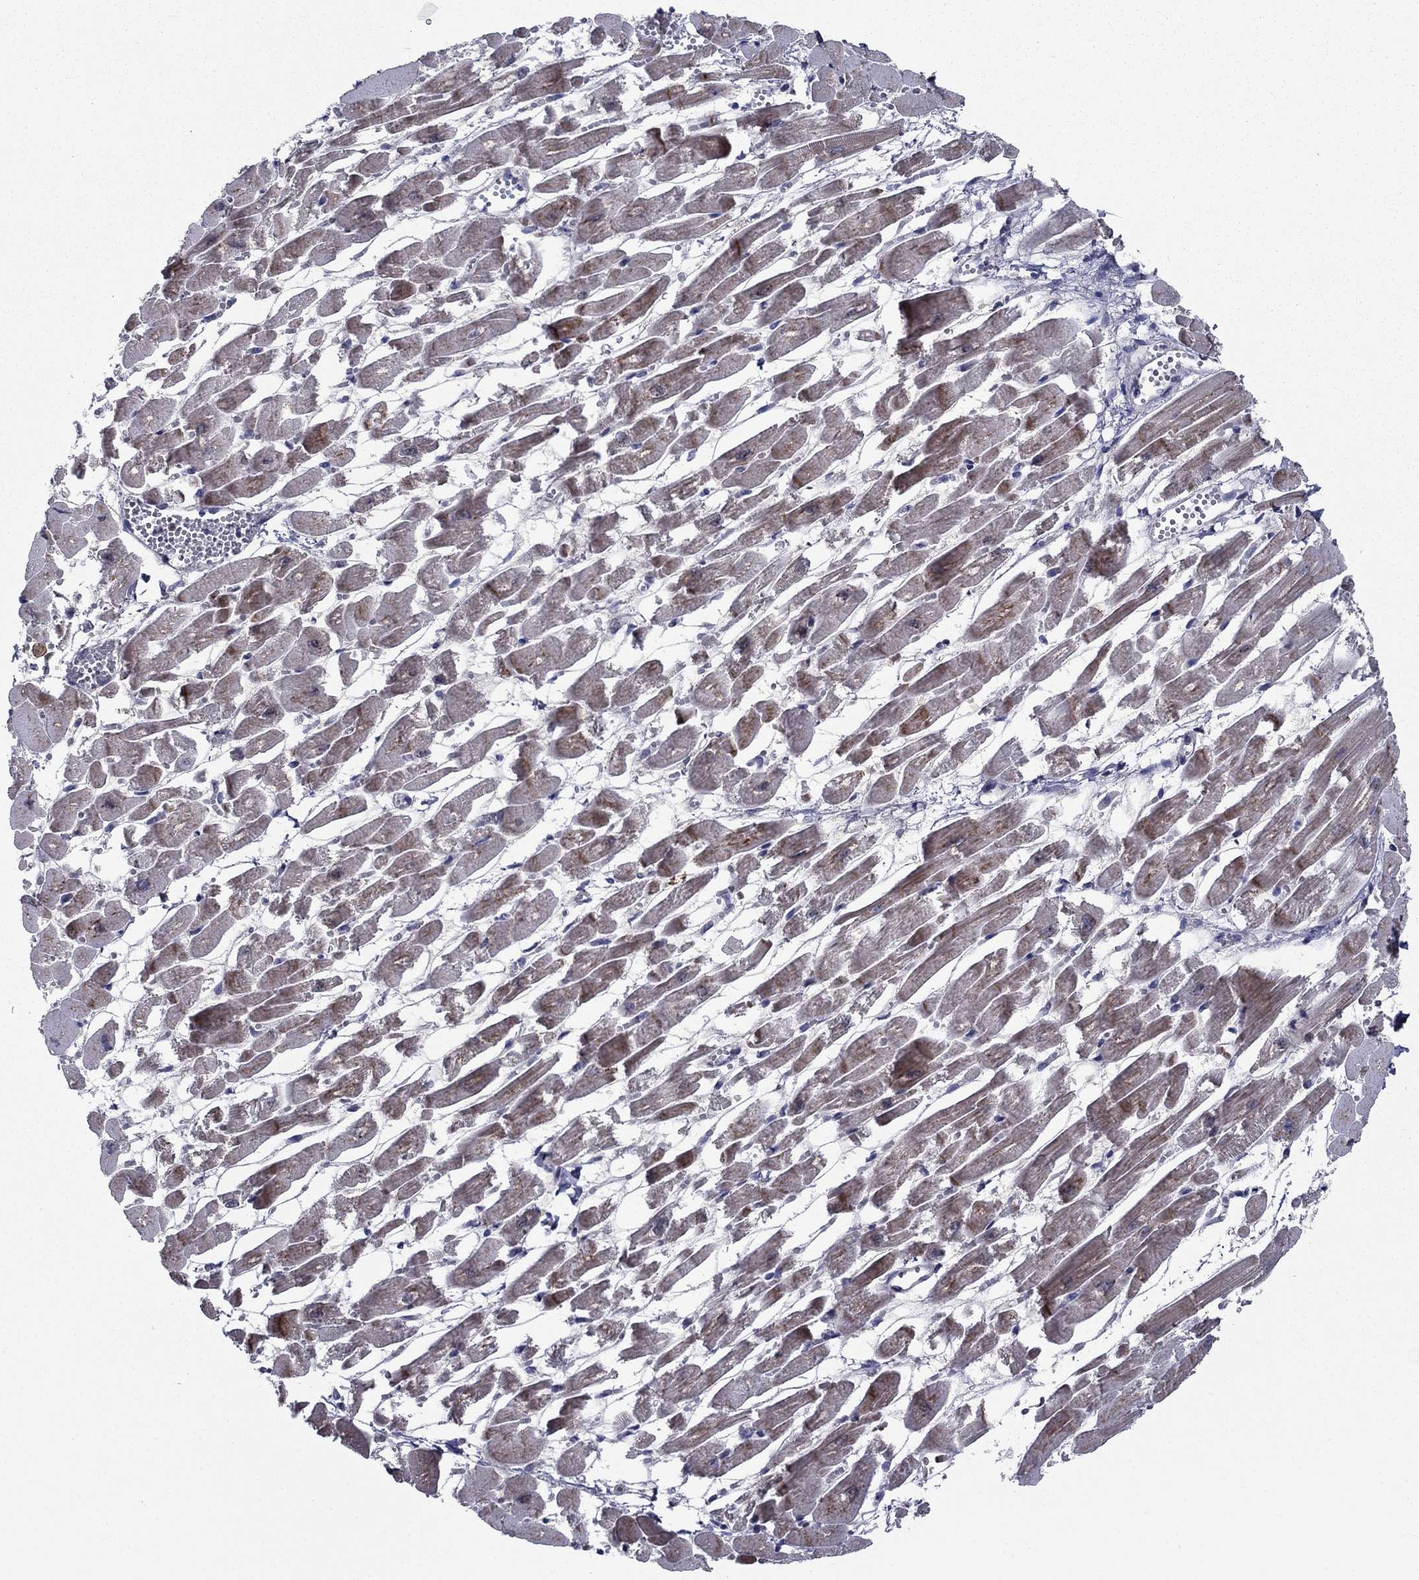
{"staining": {"intensity": "strong", "quantity": "<25%", "location": "cytoplasmic/membranous"}, "tissue": "heart muscle", "cell_type": "Cardiomyocytes", "image_type": "normal", "snomed": [{"axis": "morphology", "description": "Normal tissue, NOS"}, {"axis": "topography", "description": "Heart"}], "caption": "Human heart muscle stained with a brown dye demonstrates strong cytoplasmic/membranous positive staining in about <25% of cardiomyocytes.", "gene": "LACTB2", "patient": {"sex": "female", "age": 52}}